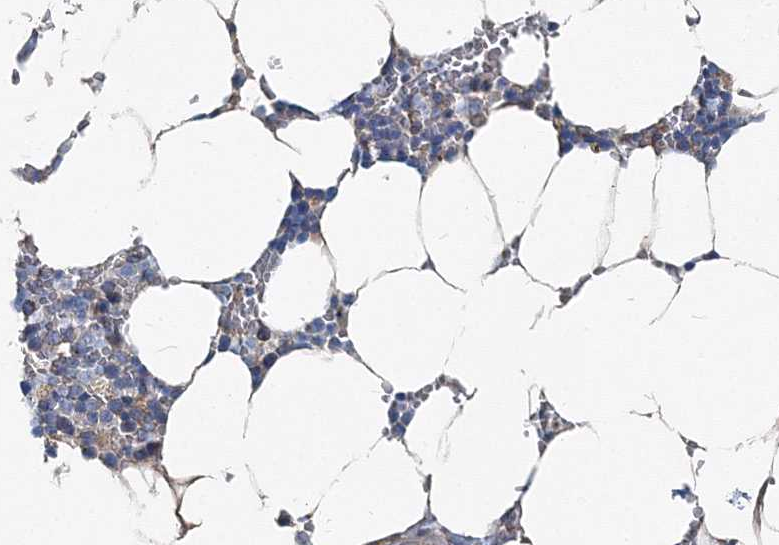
{"staining": {"intensity": "weak", "quantity": "<25%", "location": "cytoplasmic/membranous"}, "tissue": "bone marrow", "cell_type": "Hematopoietic cells", "image_type": "normal", "snomed": [{"axis": "morphology", "description": "Normal tissue, NOS"}, {"axis": "topography", "description": "Bone marrow"}], "caption": "This is a micrograph of immunohistochemistry staining of unremarkable bone marrow, which shows no expression in hematopoietic cells.", "gene": "MPHOSPH9", "patient": {"sex": "male", "age": 70}}